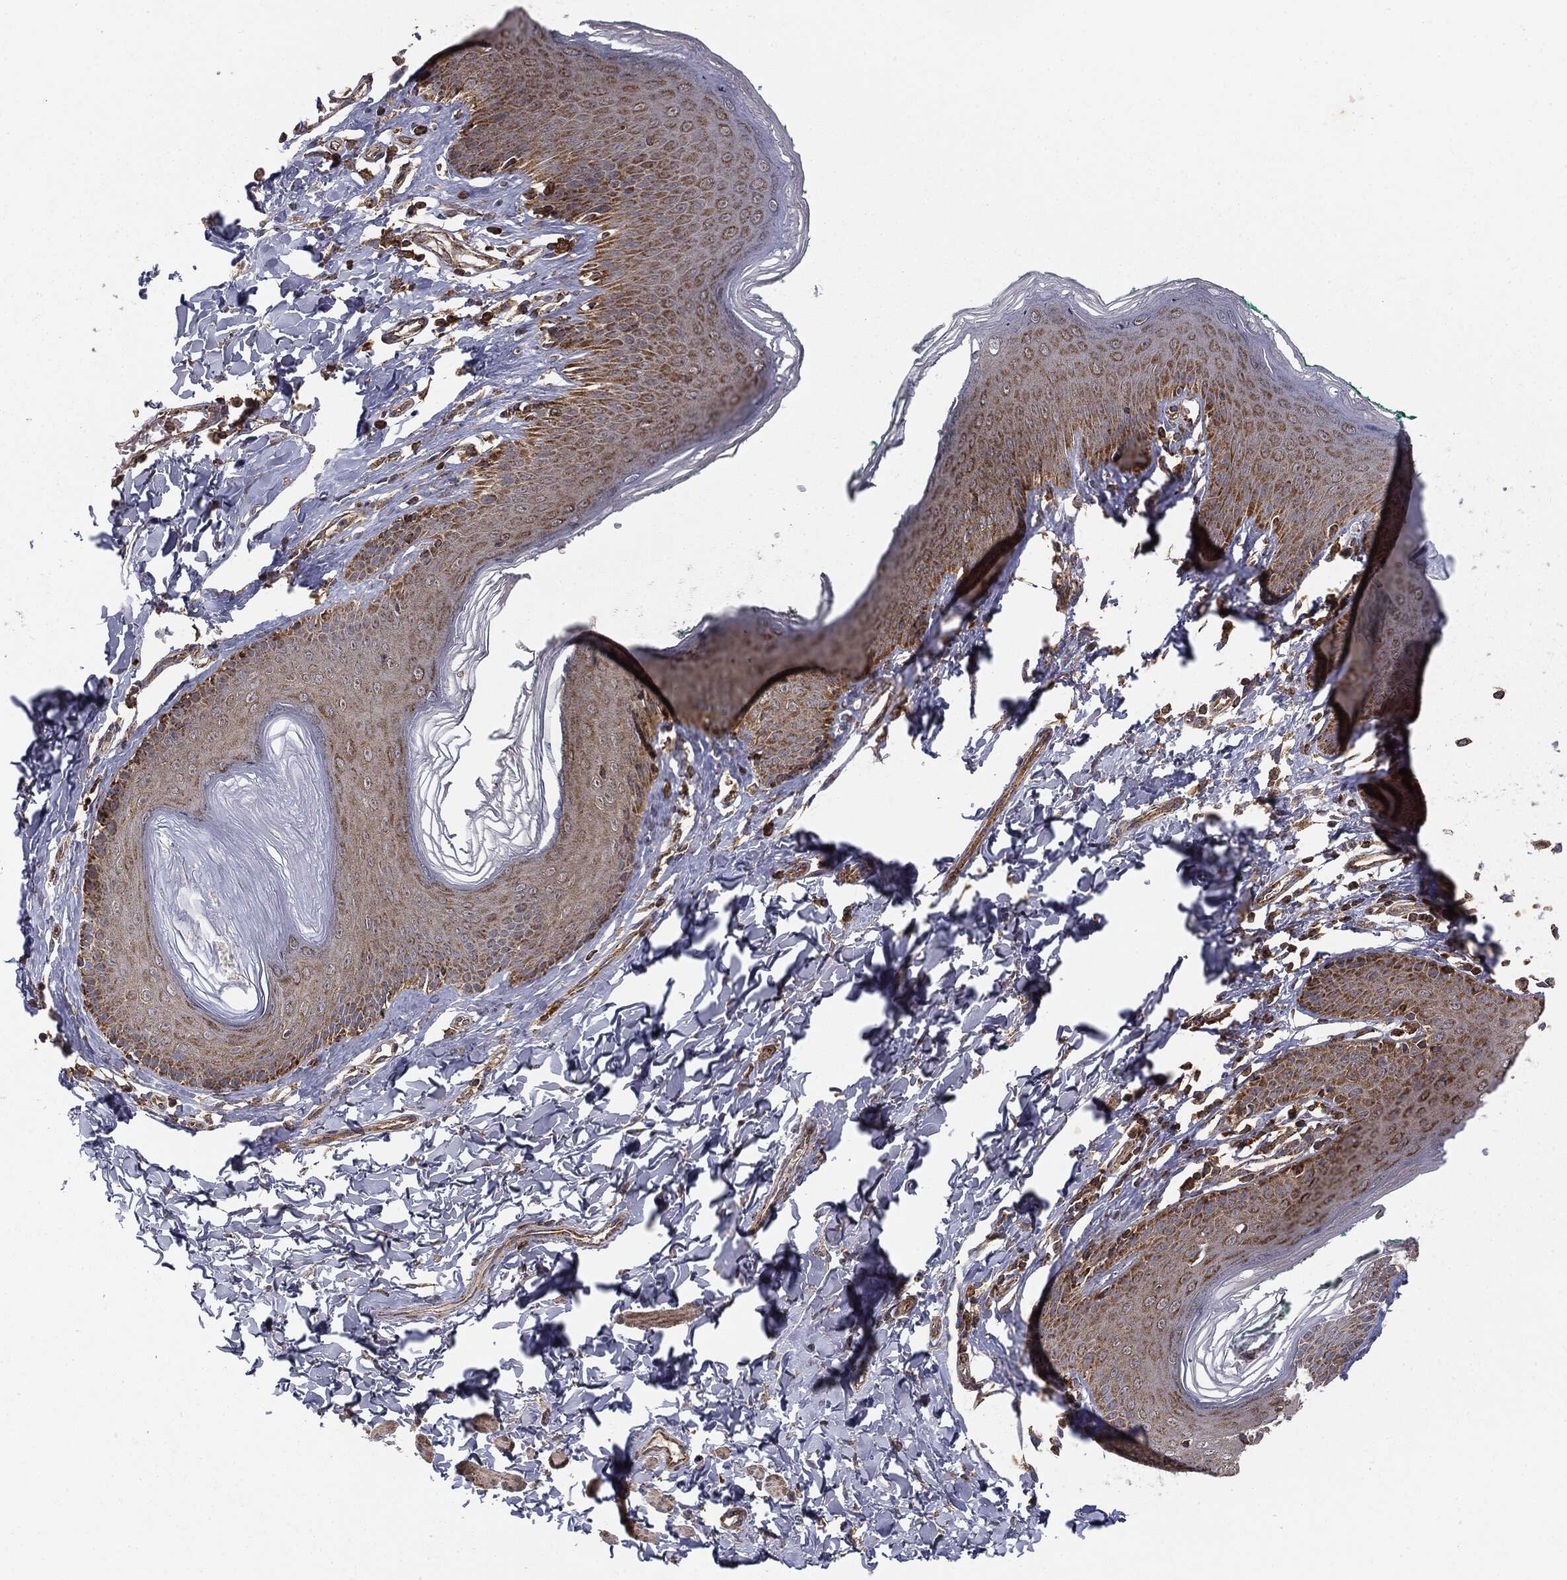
{"staining": {"intensity": "moderate", "quantity": ">75%", "location": "cytoplasmic/membranous"}, "tissue": "skin", "cell_type": "Epidermal cells", "image_type": "normal", "snomed": [{"axis": "morphology", "description": "Normal tissue, NOS"}, {"axis": "topography", "description": "Vulva"}], "caption": "Immunohistochemistry (IHC) micrograph of unremarkable skin: skin stained using immunohistochemistry (IHC) reveals medium levels of moderate protein expression localized specifically in the cytoplasmic/membranous of epidermal cells, appearing as a cytoplasmic/membranous brown color.", "gene": "MTOR", "patient": {"sex": "female", "age": 66}}